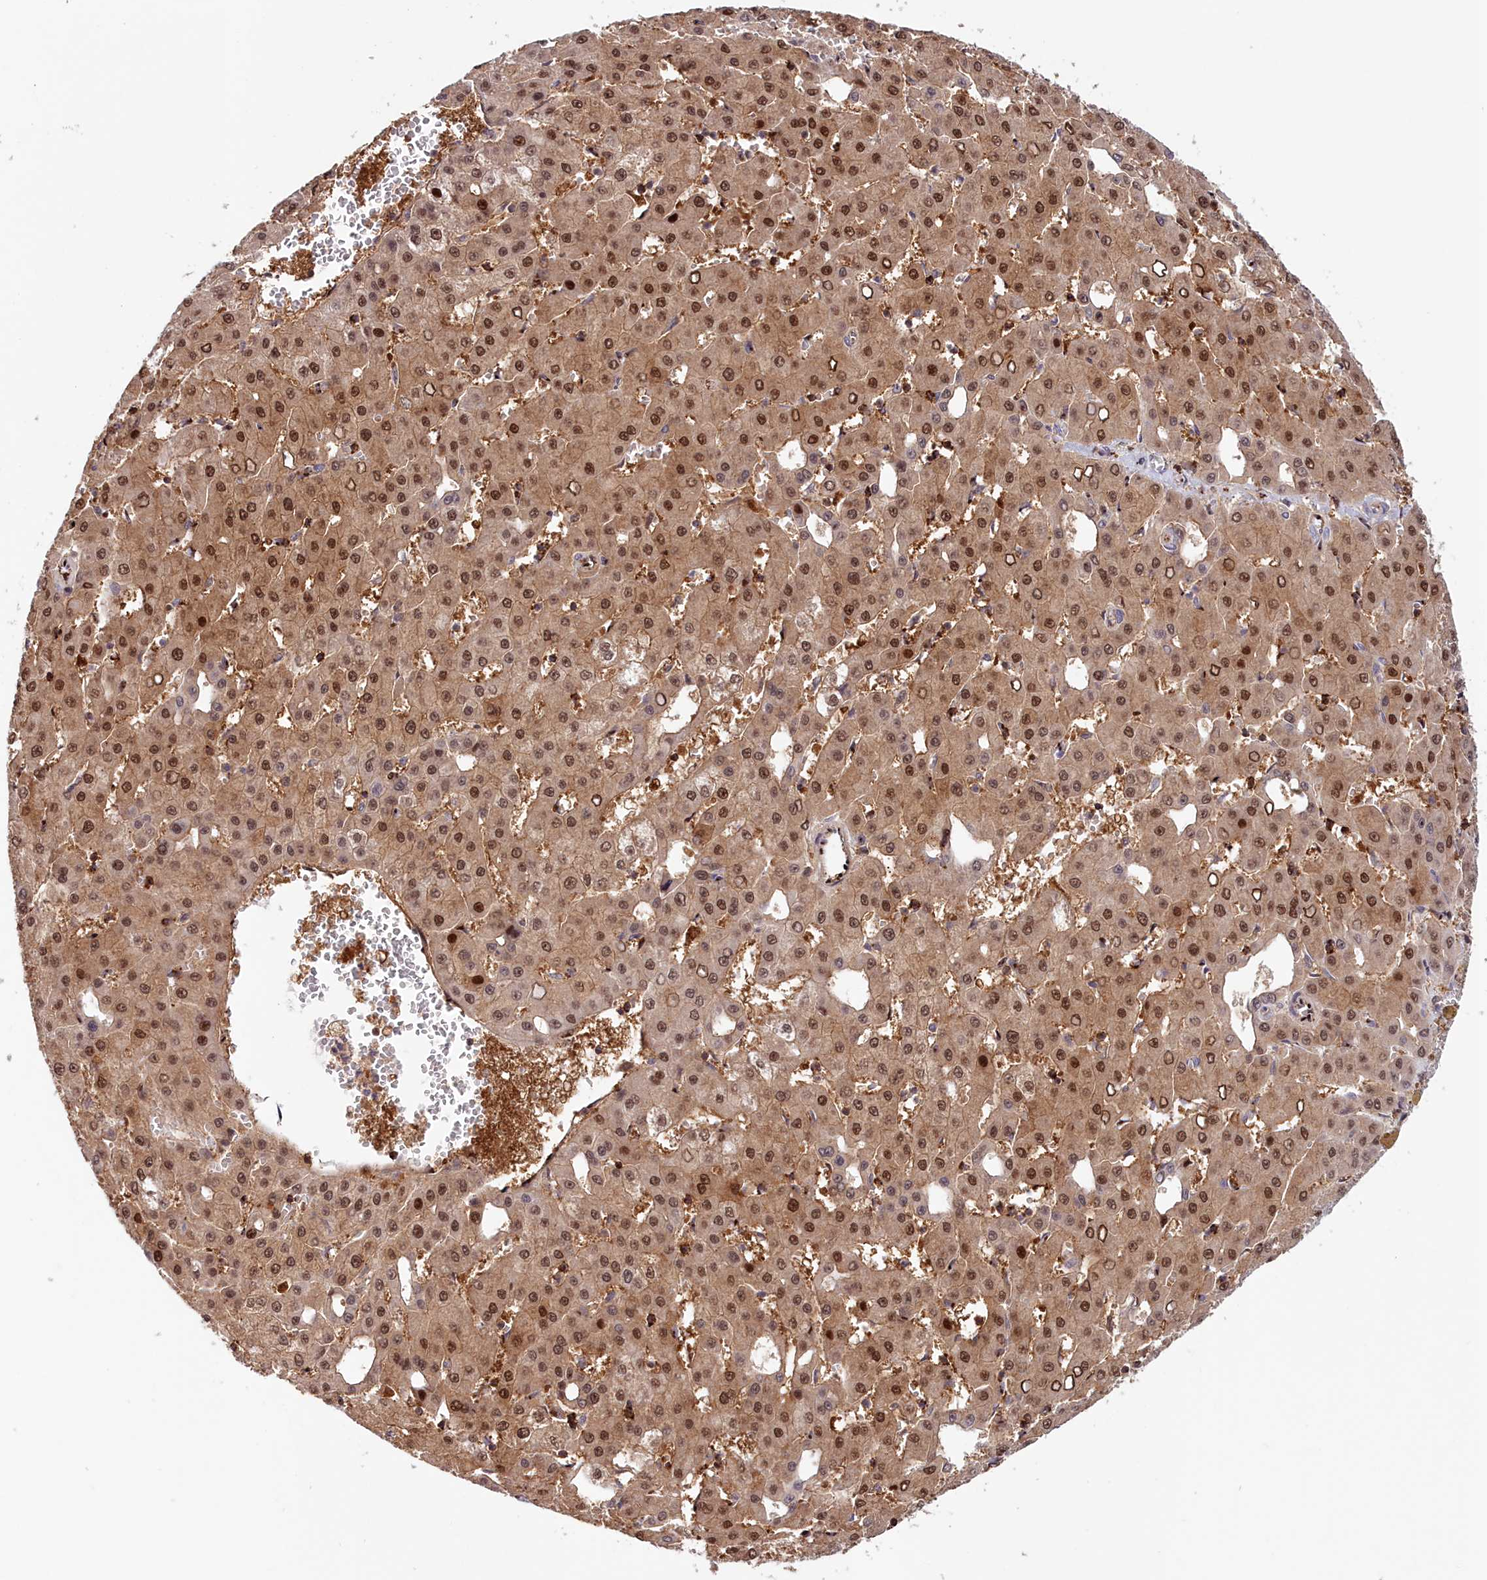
{"staining": {"intensity": "moderate", "quantity": "25%-75%", "location": "nuclear"}, "tissue": "liver cancer", "cell_type": "Tumor cells", "image_type": "cancer", "snomed": [{"axis": "morphology", "description": "Carcinoma, Hepatocellular, NOS"}, {"axis": "topography", "description": "Liver"}], "caption": "The histopathology image shows immunohistochemical staining of hepatocellular carcinoma (liver). There is moderate nuclear expression is appreciated in approximately 25%-75% of tumor cells.", "gene": "NEURL4", "patient": {"sex": "male", "age": 47}}